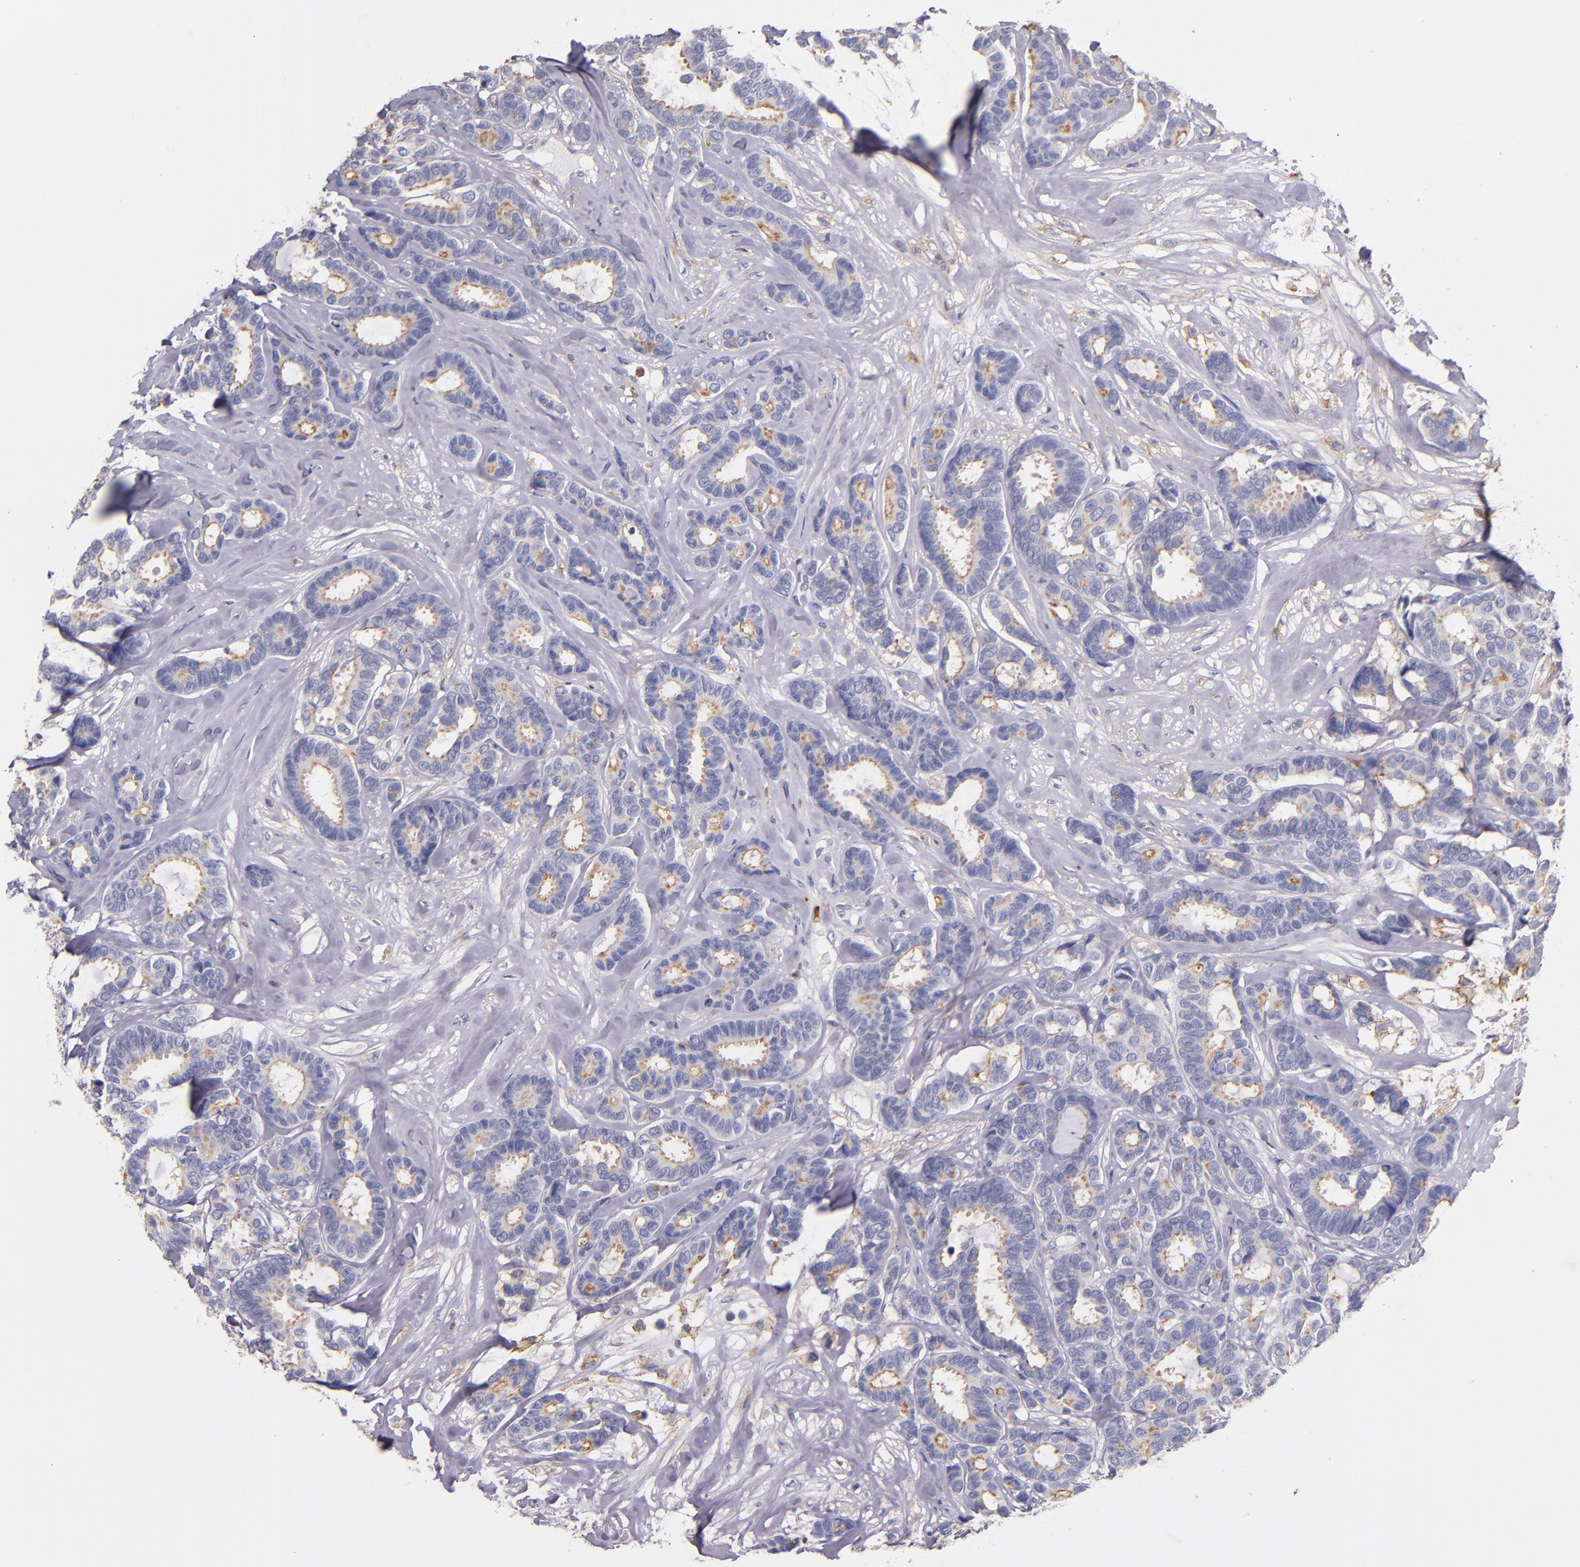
{"staining": {"intensity": "negative", "quantity": "none", "location": "none"}, "tissue": "breast cancer", "cell_type": "Tumor cells", "image_type": "cancer", "snomed": [{"axis": "morphology", "description": "Duct carcinoma"}, {"axis": "topography", "description": "Breast"}], "caption": "Immunohistochemical staining of breast cancer shows no significant expression in tumor cells.", "gene": "C5AR1", "patient": {"sex": "female", "age": 87}}